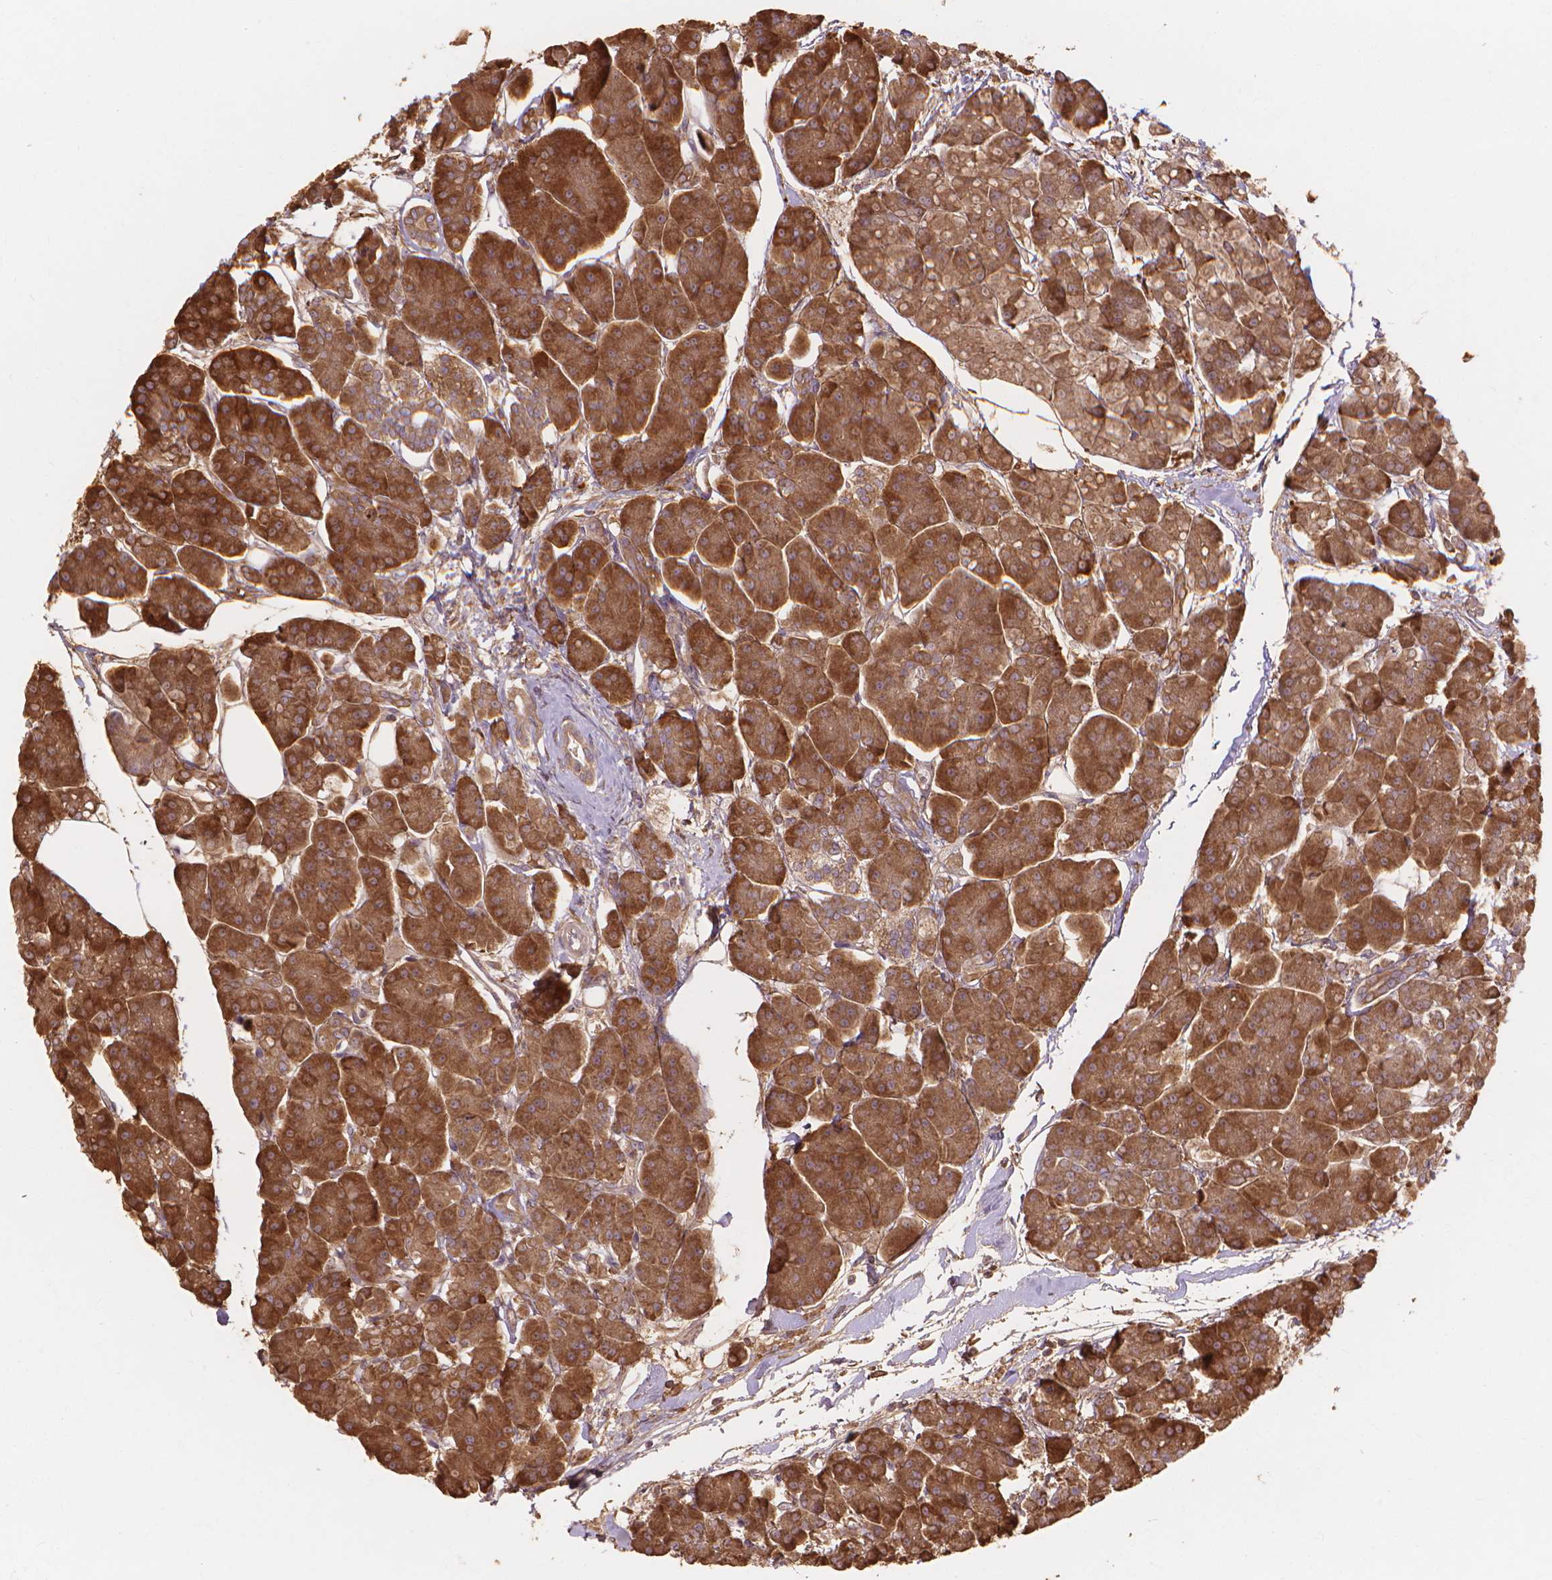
{"staining": {"intensity": "strong", "quantity": ">75%", "location": "cytoplasmic/membranous"}, "tissue": "pancreas", "cell_type": "Exocrine glandular cells", "image_type": "normal", "snomed": [{"axis": "morphology", "description": "Normal tissue, NOS"}, {"axis": "topography", "description": "Adipose tissue"}, {"axis": "topography", "description": "Pancreas"}, {"axis": "topography", "description": "Peripheral nerve tissue"}], "caption": "The photomicrograph reveals staining of unremarkable pancreas, revealing strong cytoplasmic/membranous protein staining (brown color) within exocrine glandular cells.", "gene": "TAB2", "patient": {"sex": "female", "age": 58}}